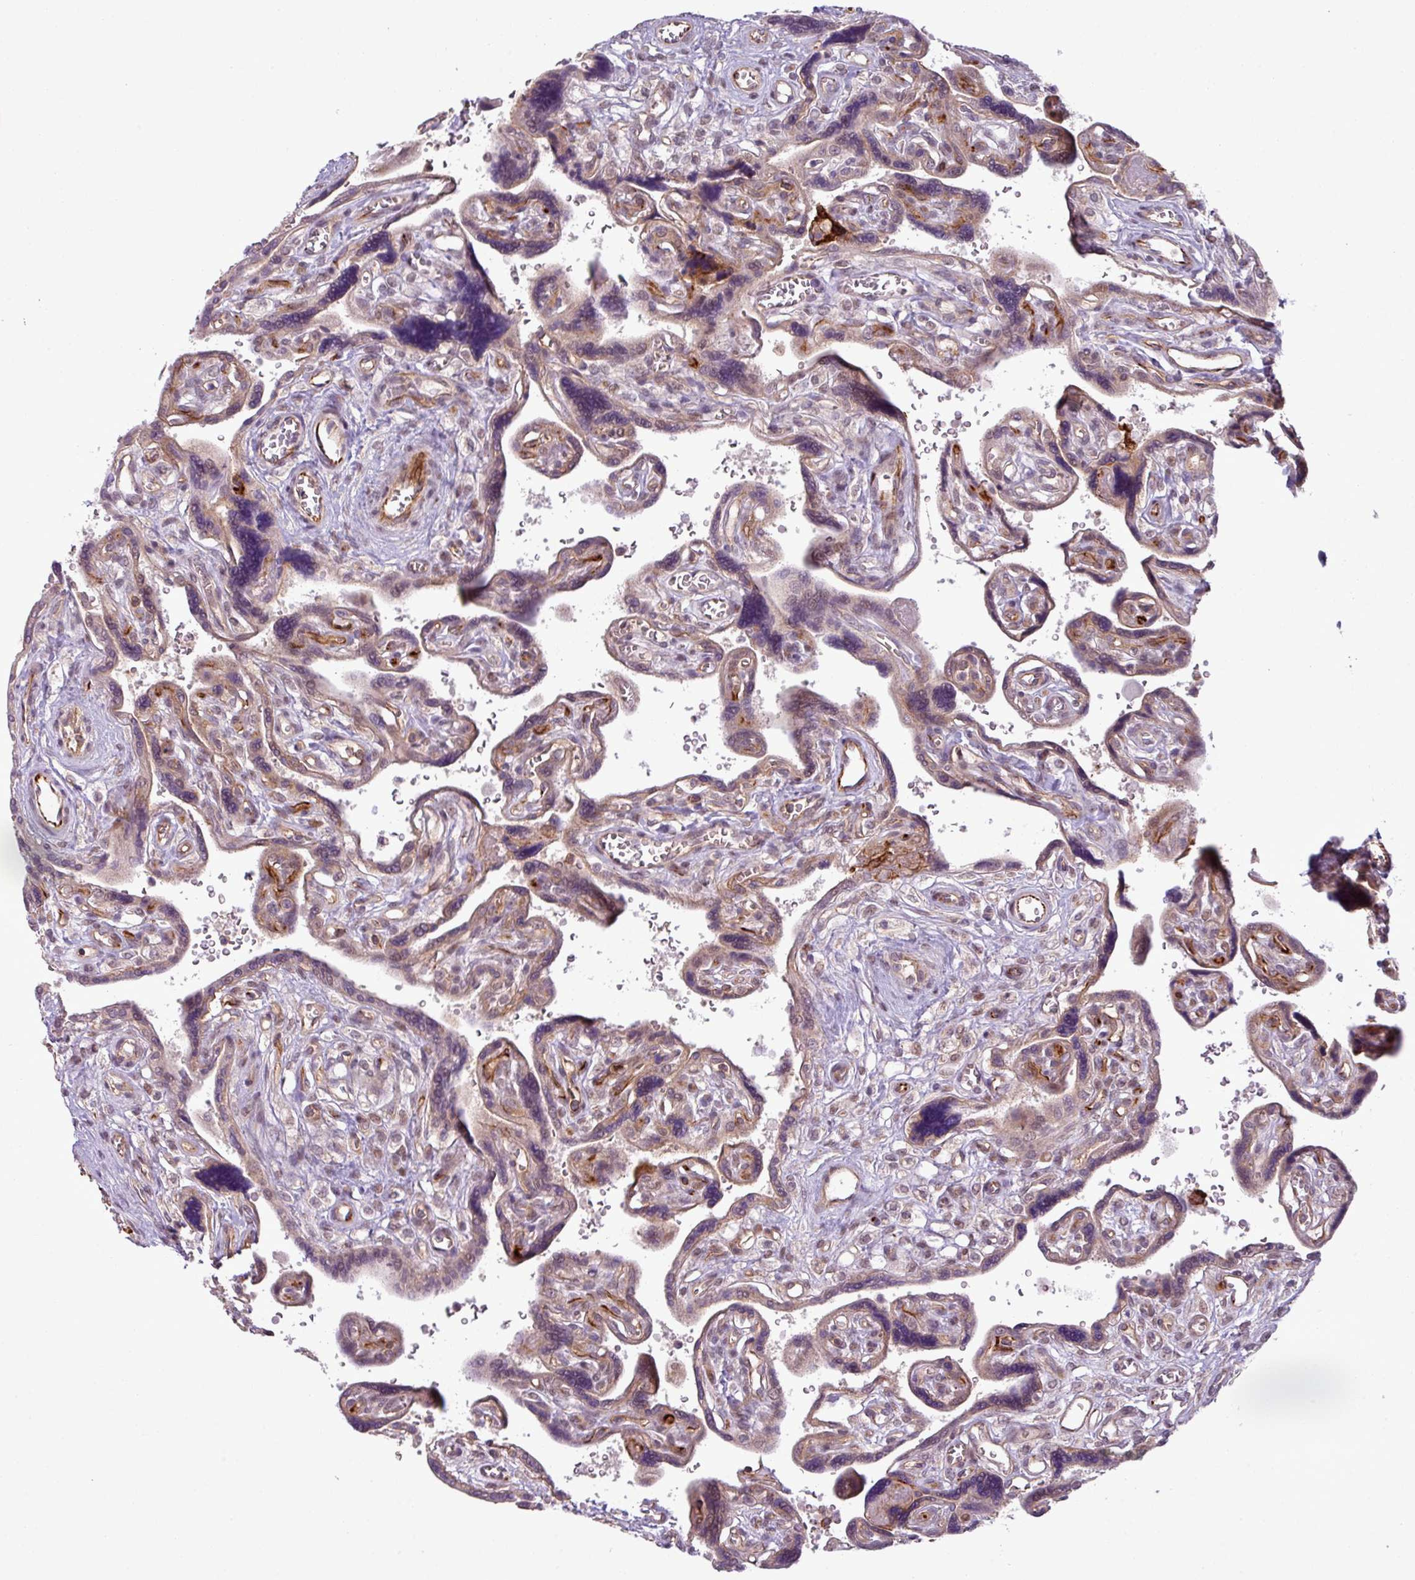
{"staining": {"intensity": "moderate", "quantity": ">75%", "location": "cytoplasmic/membranous,nuclear"}, "tissue": "placenta", "cell_type": "Decidual cells", "image_type": "normal", "snomed": [{"axis": "morphology", "description": "Normal tissue, NOS"}, {"axis": "topography", "description": "Placenta"}], "caption": "Immunohistochemical staining of benign human placenta exhibits >75% levels of moderate cytoplasmic/membranous,nuclear protein positivity in about >75% of decidual cells.", "gene": "ZC2HC1C", "patient": {"sex": "female", "age": 39}}